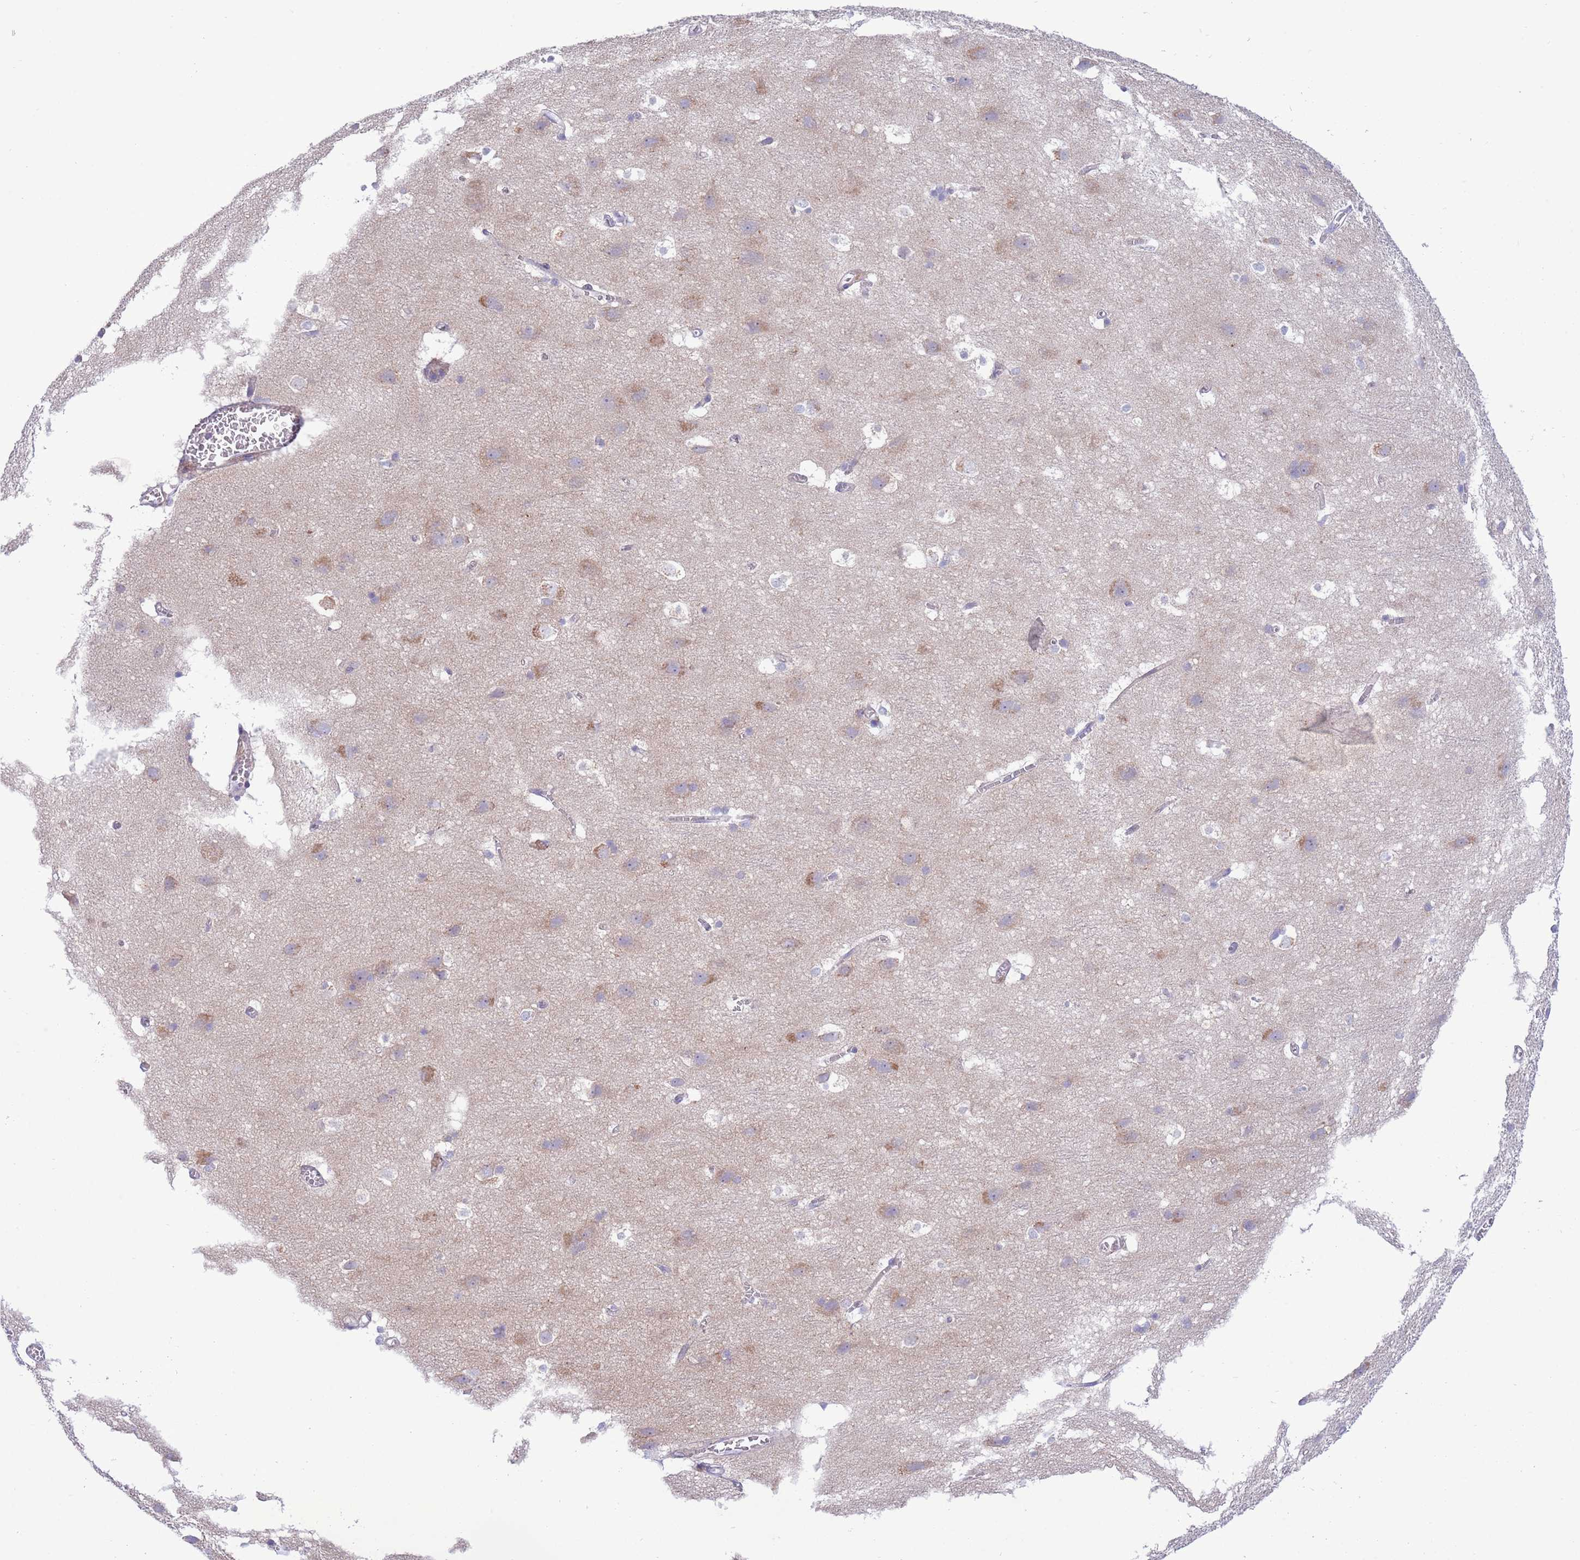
{"staining": {"intensity": "negative", "quantity": "none", "location": "none"}, "tissue": "cerebral cortex", "cell_type": "Endothelial cells", "image_type": "normal", "snomed": [{"axis": "morphology", "description": "Normal tissue, NOS"}, {"axis": "topography", "description": "Cerebral cortex"}], "caption": "This is a photomicrograph of IHC staining of unremarkable cerebral cortex, which shows no staining in endothelial cells.", "gene": "TOMM5", "patient": {"sex": "male", "age": 54}}